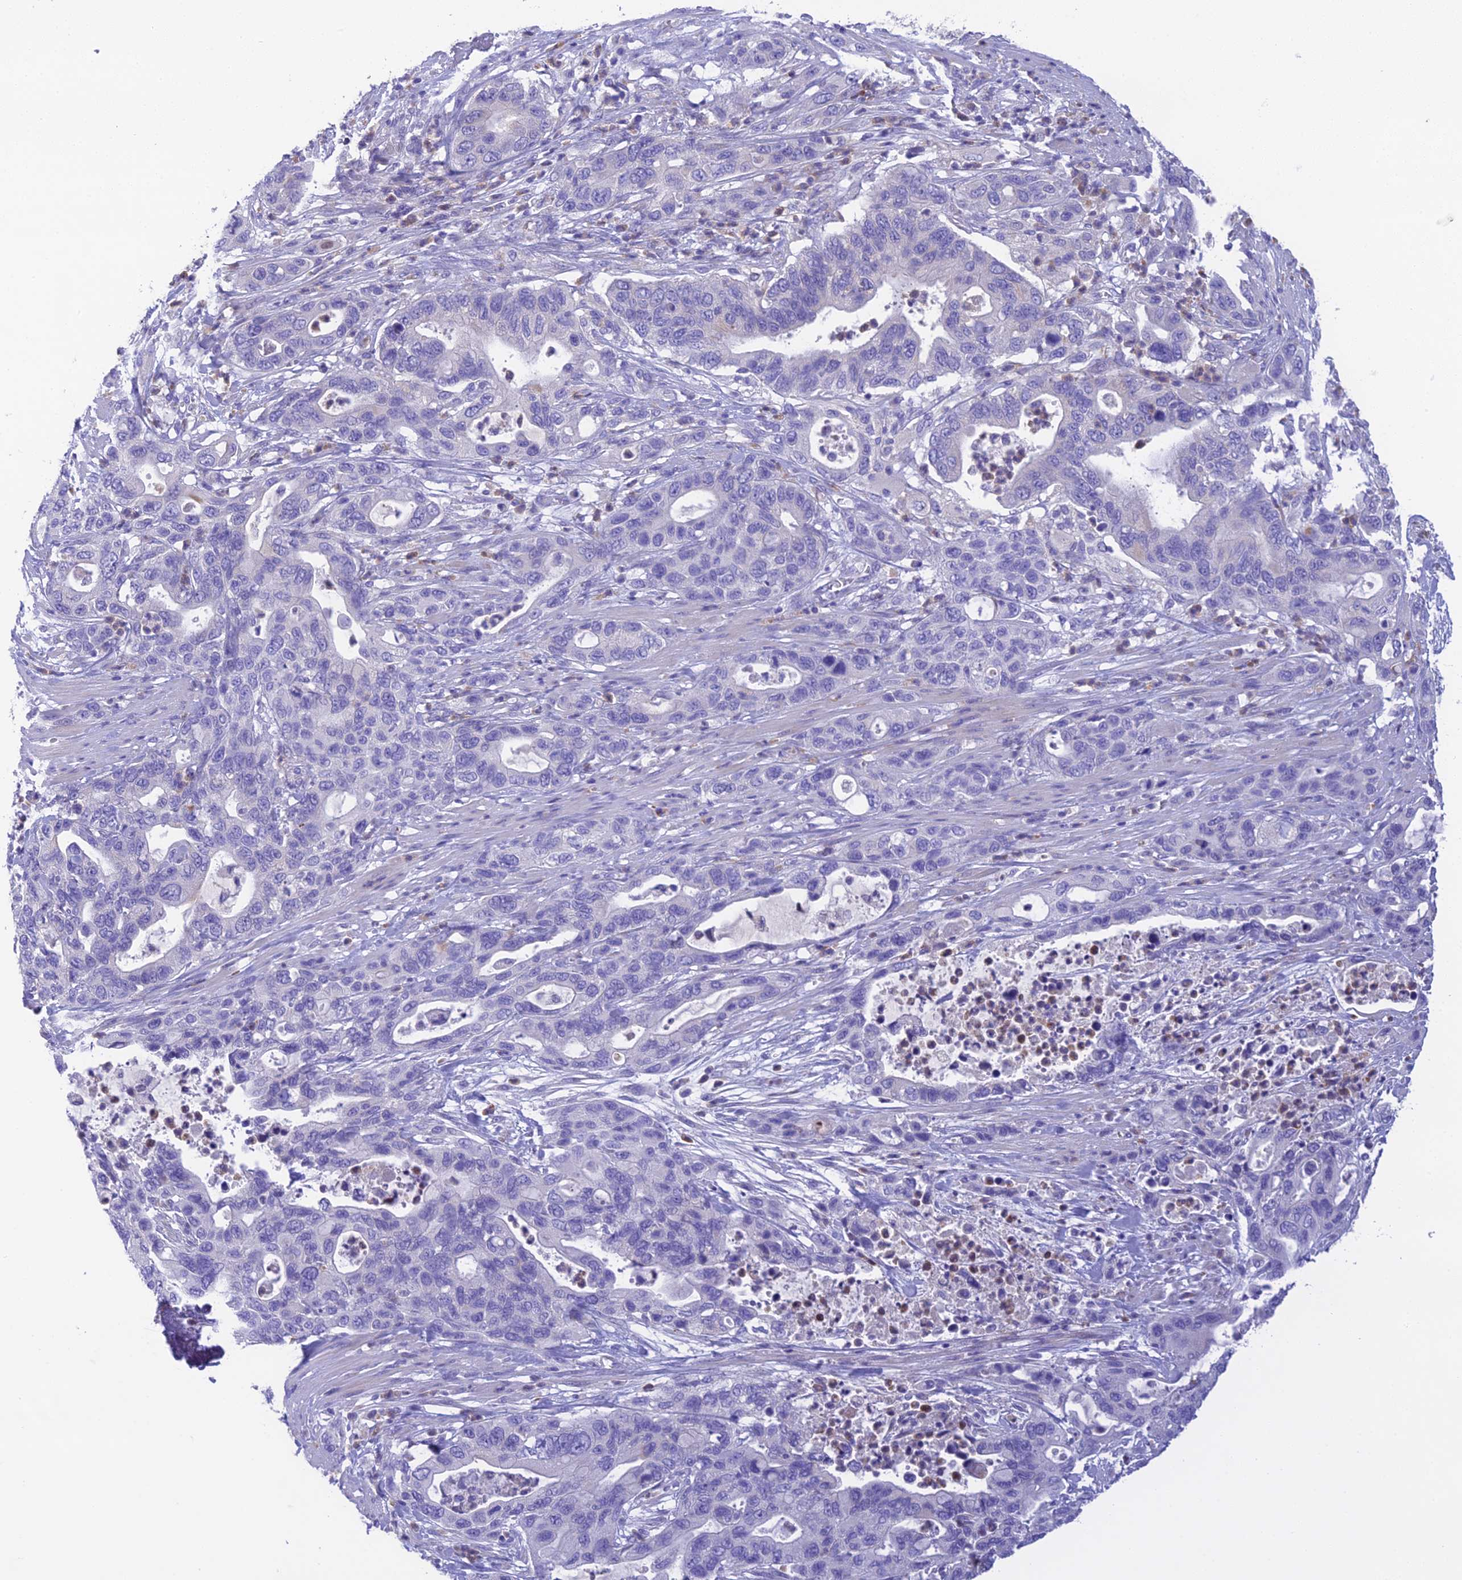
{"staining": {"intensity": "negative", "quantity": "none", "location": "none"}, "tissue": "pancreatic cancer", "cell_type": "Tumor cells", "image_type": "cancer", "snomed": [{"axis": "morphology", "description": "Adenocarcinoma, NOS"}, {"axis": "topography", "description": "Pancreas"}], "caption": "IHC image of neoplastic tissue: human pancreatic cancer (adenocarcinoma) stained with DAB (3,3'-diaminobenzidine) reveals no significant protein staining in tumor cells.", "gene": "KIAA0408", "patient": {"sex": "female", "age": 71}}